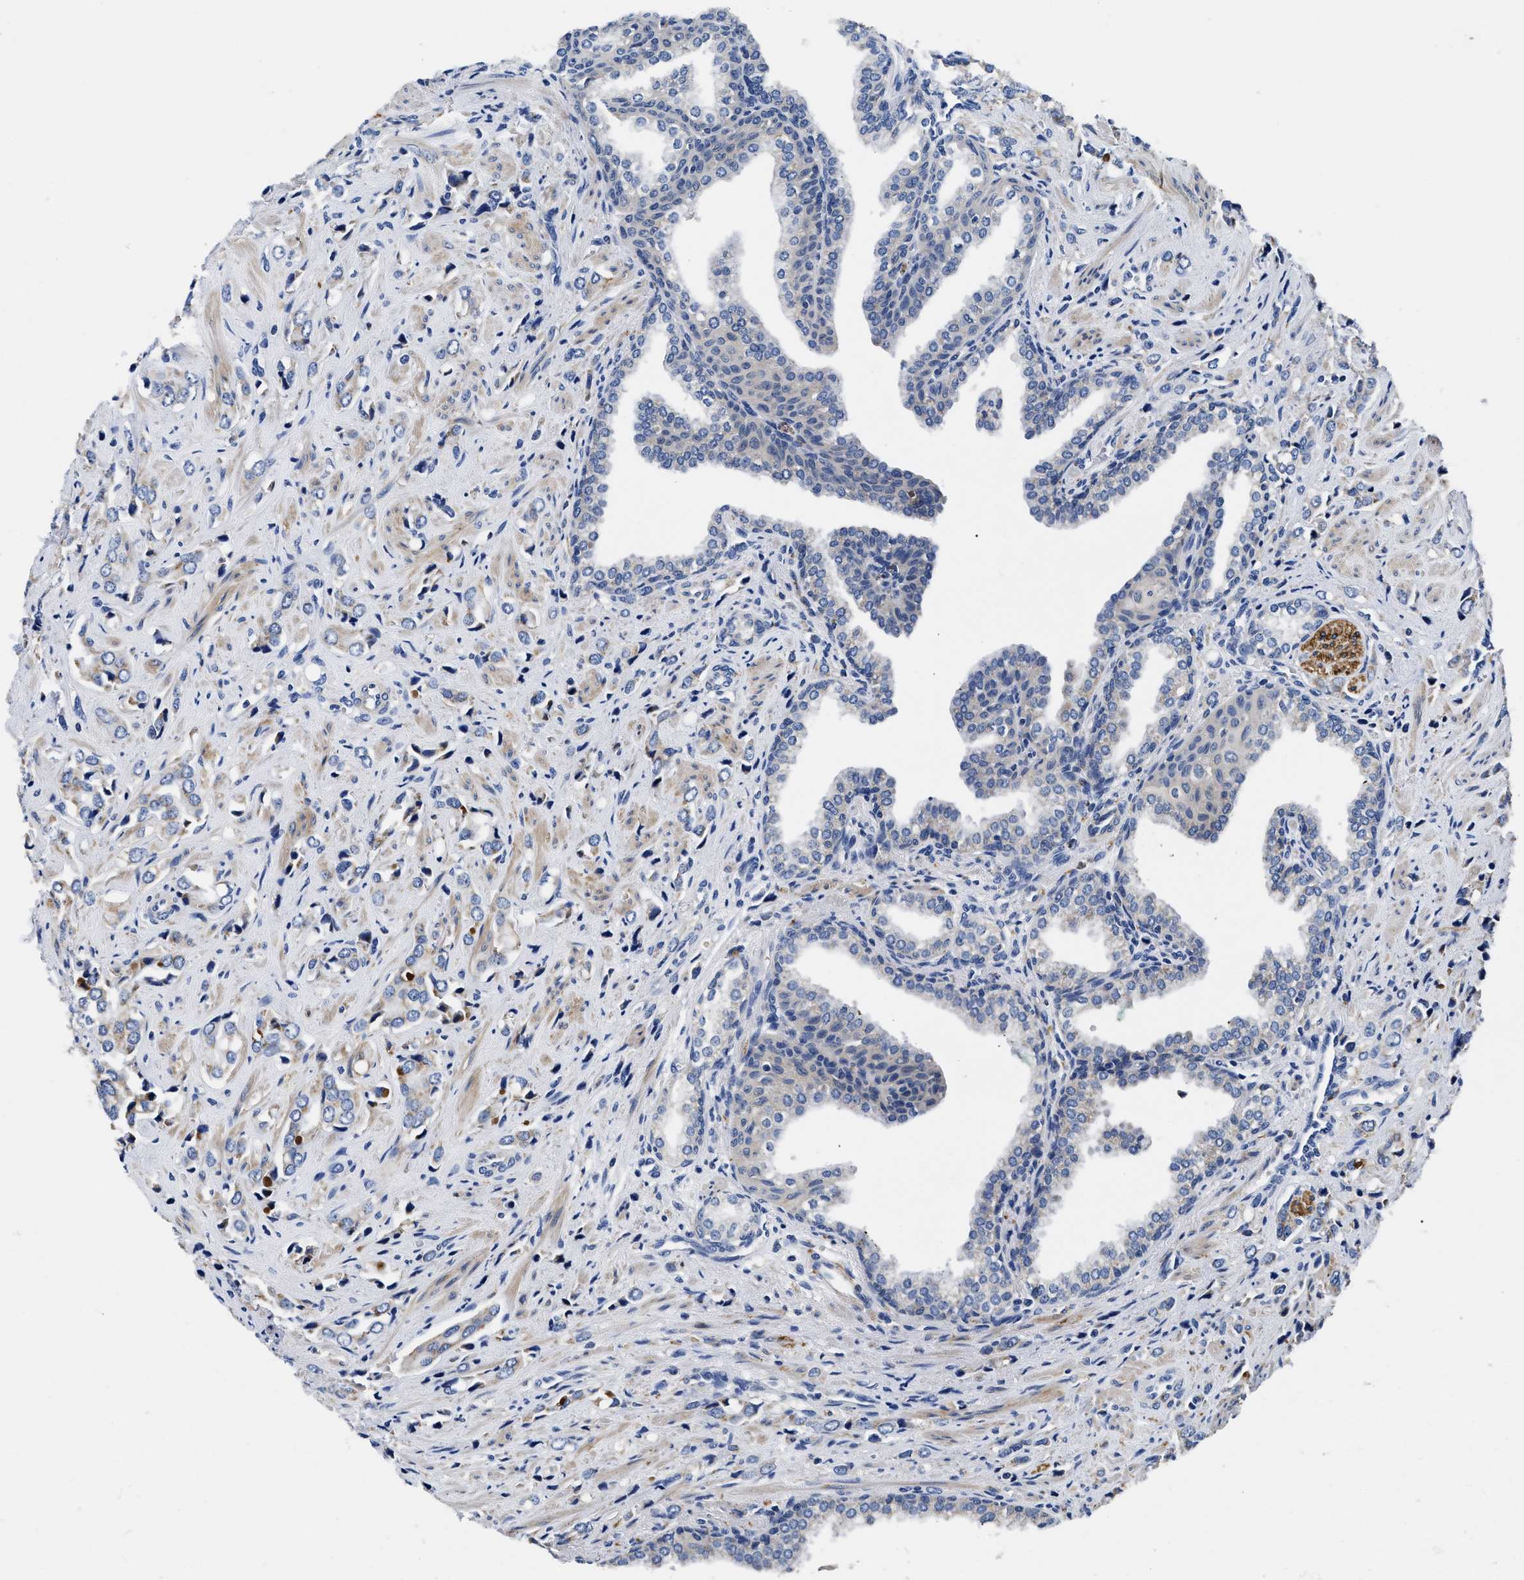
{"staining": {"intensity": "negative", "quantity": "none", "location": "none"}, "tissue": "prostate cancer", "cell_type": "Tumor cells", "image_type": "cancer", "snomed": [{"axis": "morphology", "description": "Adenocarcinoma, High grade"}, {"axis": "topography", "description": "Prostate"}], "caption": "Immunohistochemical staining of prostate cancer (adenocarcinoma (high-grade)) reveals no significant staining in tumor cells.", "gene": "SLC35F1", "patient": {"sex": "male", "age": 52}}